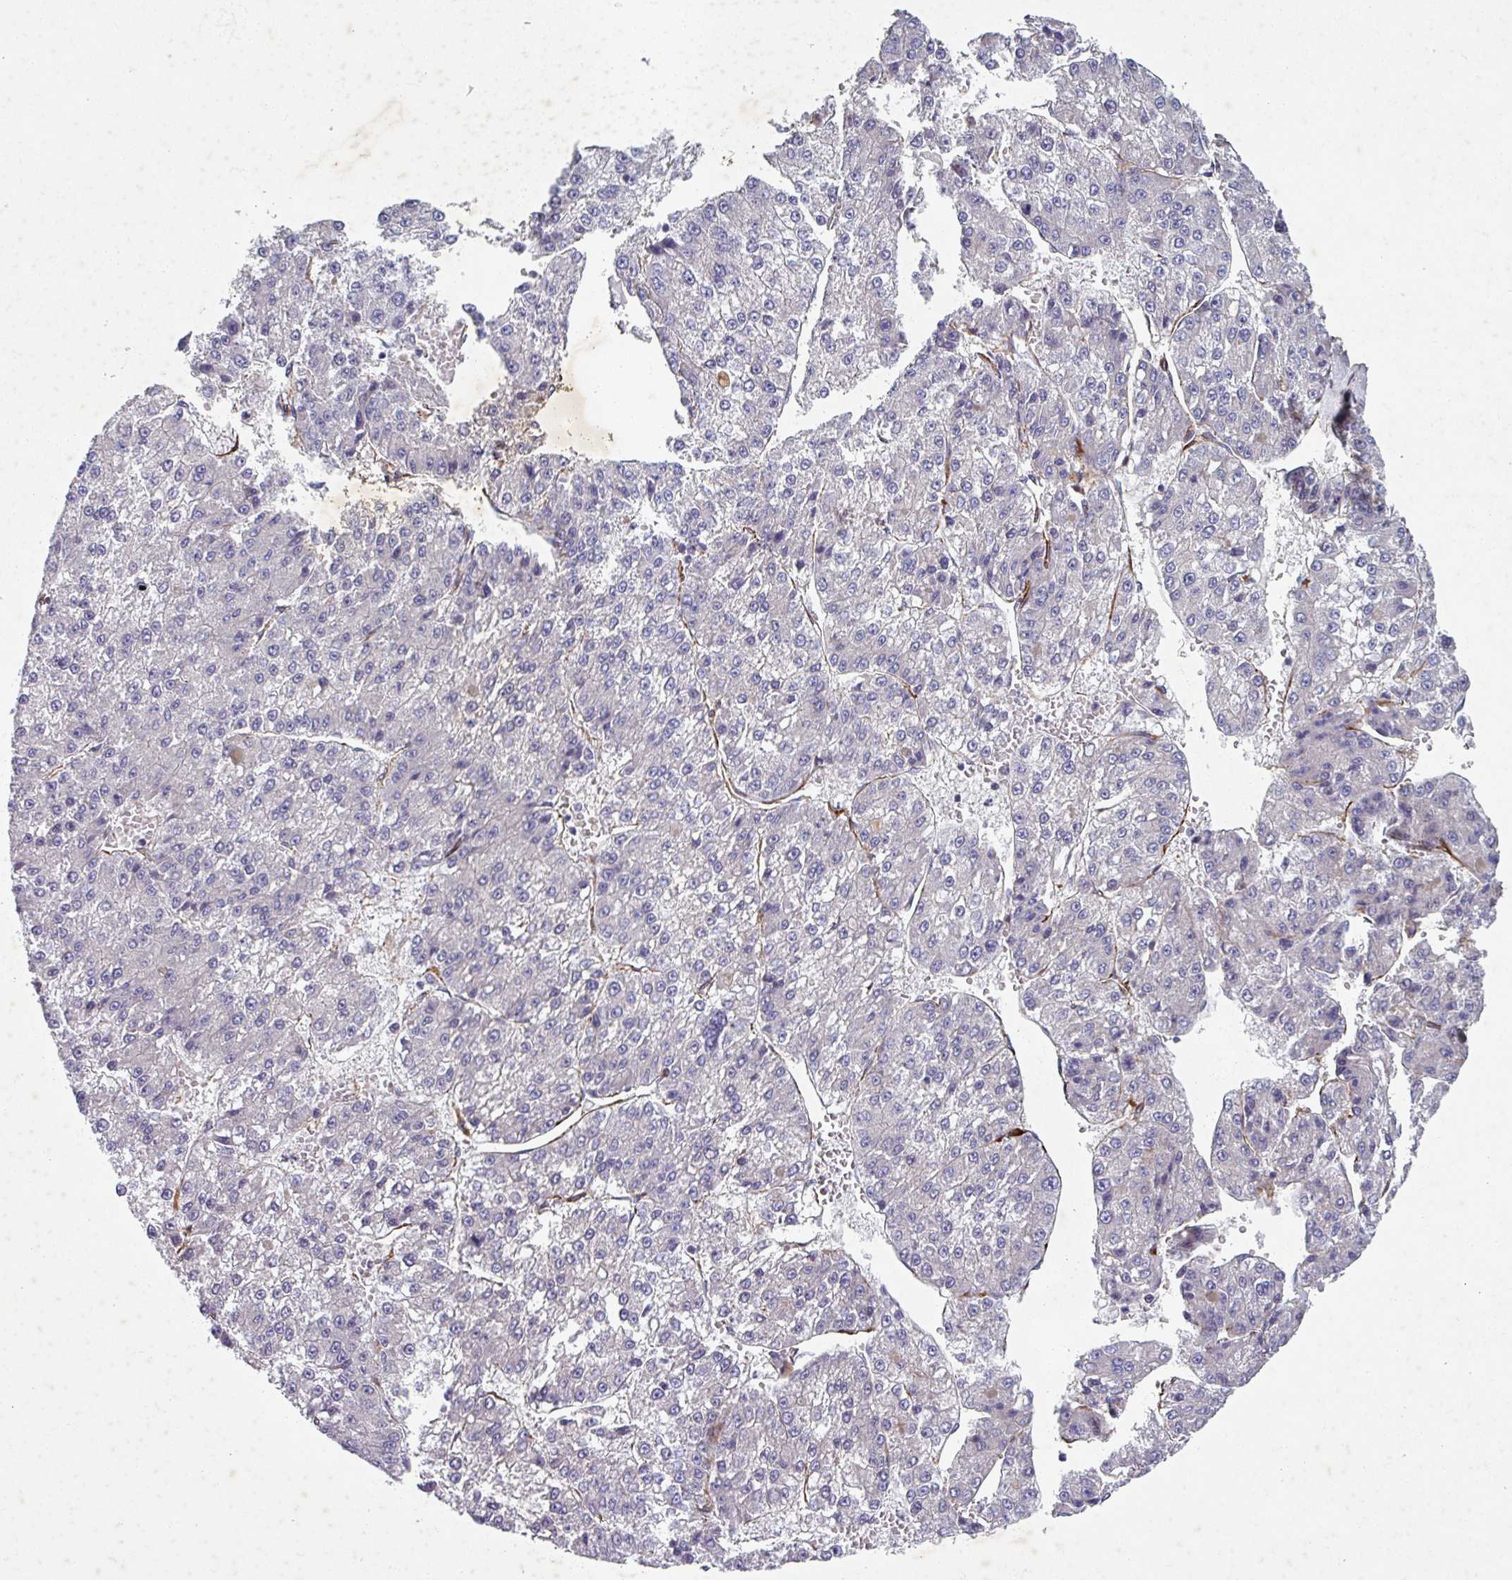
{"staining": {"intensity": "negative", "quantity": "none", "location": "none"}, "tissue": "liver cancer", "cell_type": "Tumor cells", "image_type": "cancer", "snomed": [{"axis": "morphology", "description": "Carcinoma, Hepatocellular, NOS"}, {"axis": "topography", "description": "Liver"}], "caption": "The photomicrograph reveals no staining of tumor cells in hepatocellular carcinoma (liver).", "gene": "ATP2C2", "patient": {"sex": "female", "age": 73}}